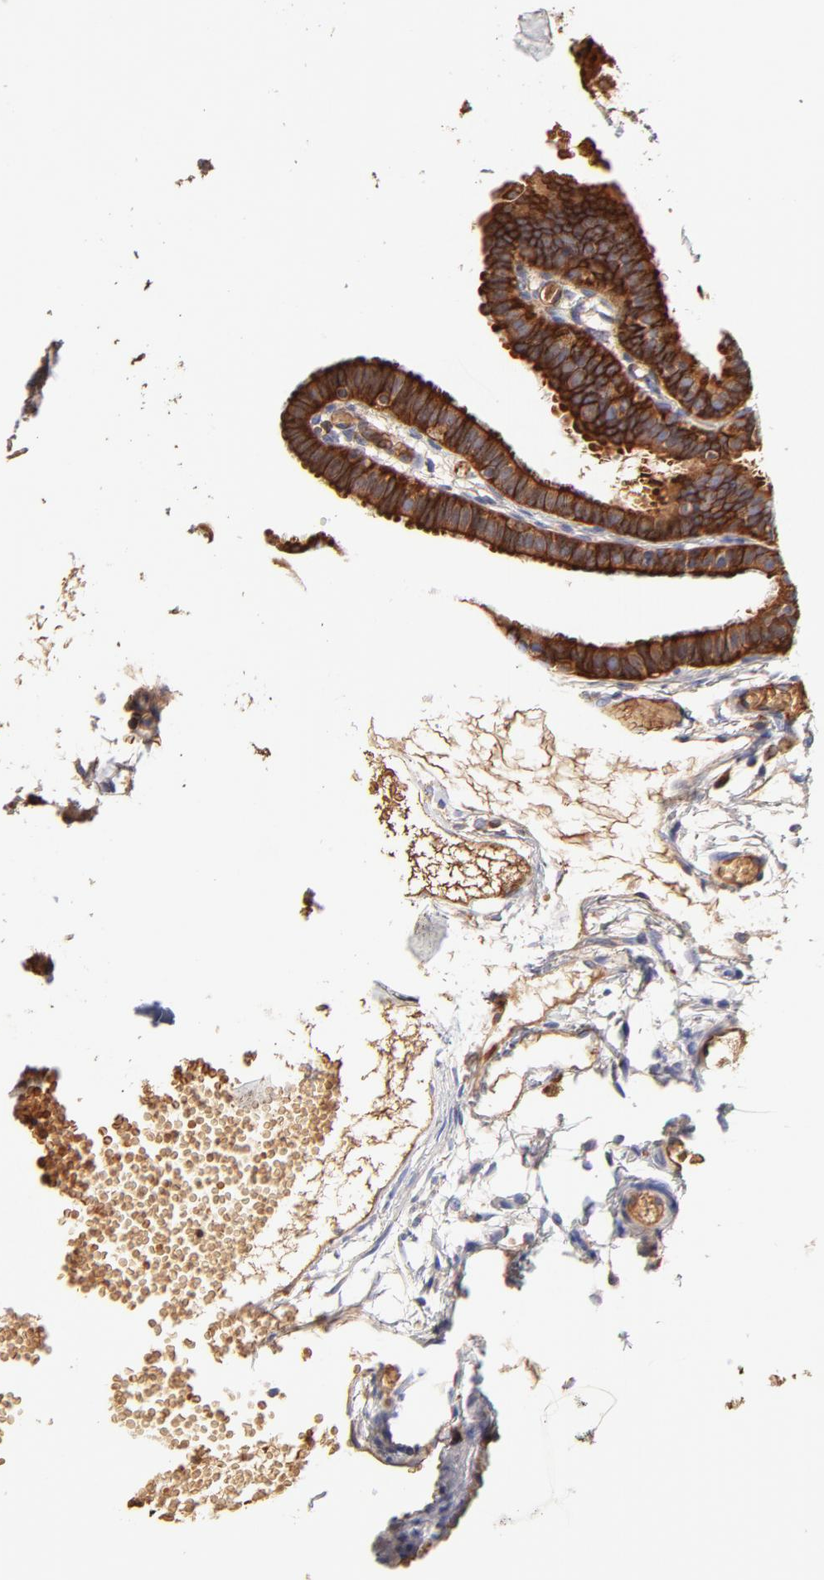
{"staining": {"intensity": "strong", "quantity": ">75%", "location": "cytoplasmic/membranous"}, "tissue": "fallopian tube", "cell_type": "Glandular cells", "image_type": "normal", "snomed": [{"axis": "morphology", "description": "Normal tissue, NOS"}, {"axis": "topography", "description": "Fallopian tube"}], "caption": "Benign fallopian tube displays strong cytoplasmic/membranous expression in about >75% of glandular cells, visualized by immunohistochemistry. (DAB IHC with brightfield microscopy, high magnification).", "gene": "CD2AP", "patient": {"sex": "female", "age": 29}}